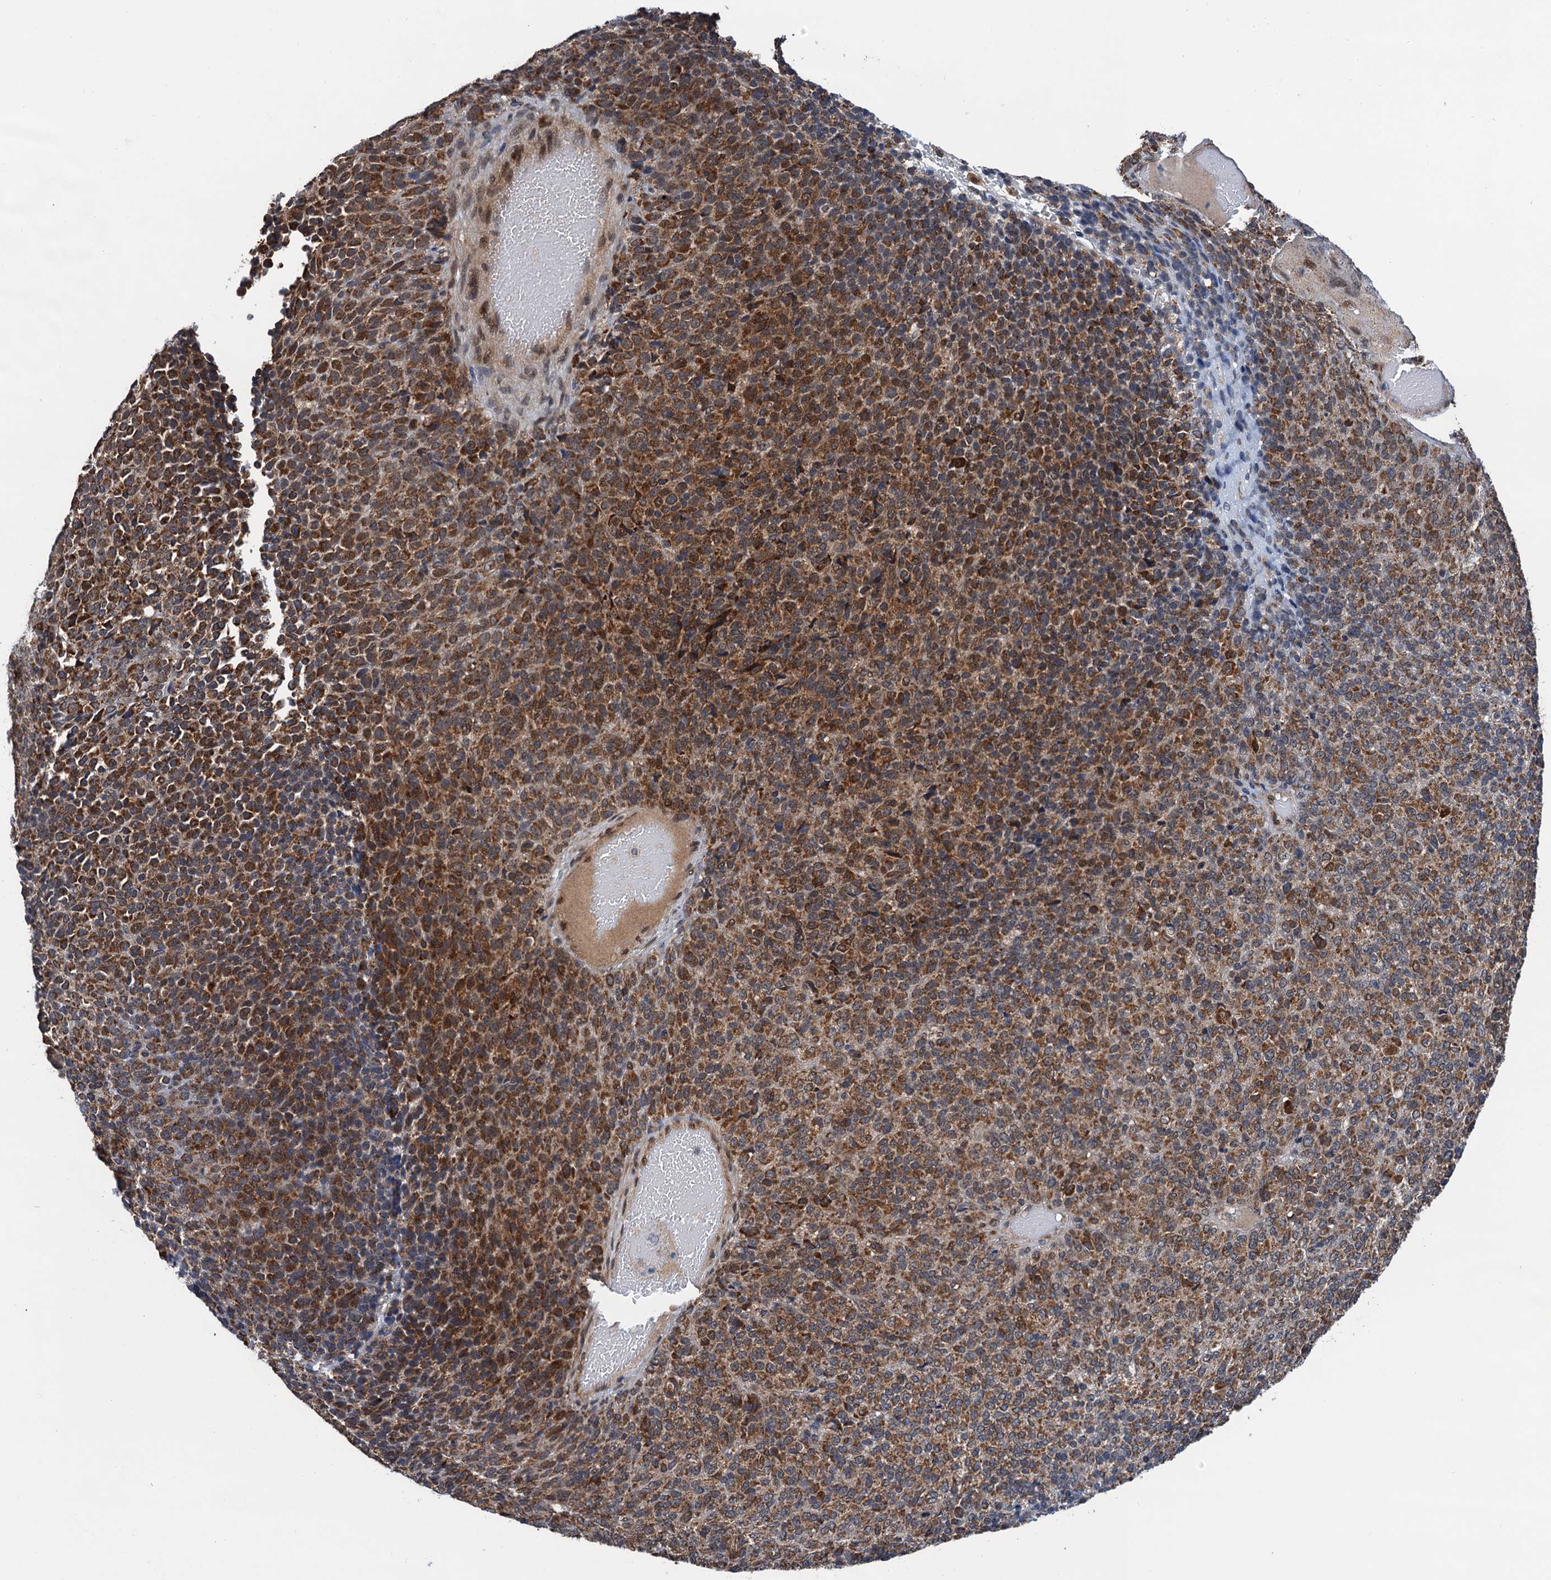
{"staining": {"intensity": "moderate", "quantity": ">75%", "location": "cytoplasmic/membranous"}, "tissue": "melanoma", "cell_type": "Tumor cells", "image_type": "cancer", "snomed": [{"axis": "morphology", "description": "Malignant melanoma, Metastatic site"}, {"axis": "topography", "description": "Brain"}], "caption": "Protein staining of melanoma tissue displays moderate cytoplasmic/membranous staining in approximately >75% of tumor cells.", "gene": "CMPK2", "patient": {"sex": "female", "age": 56}}